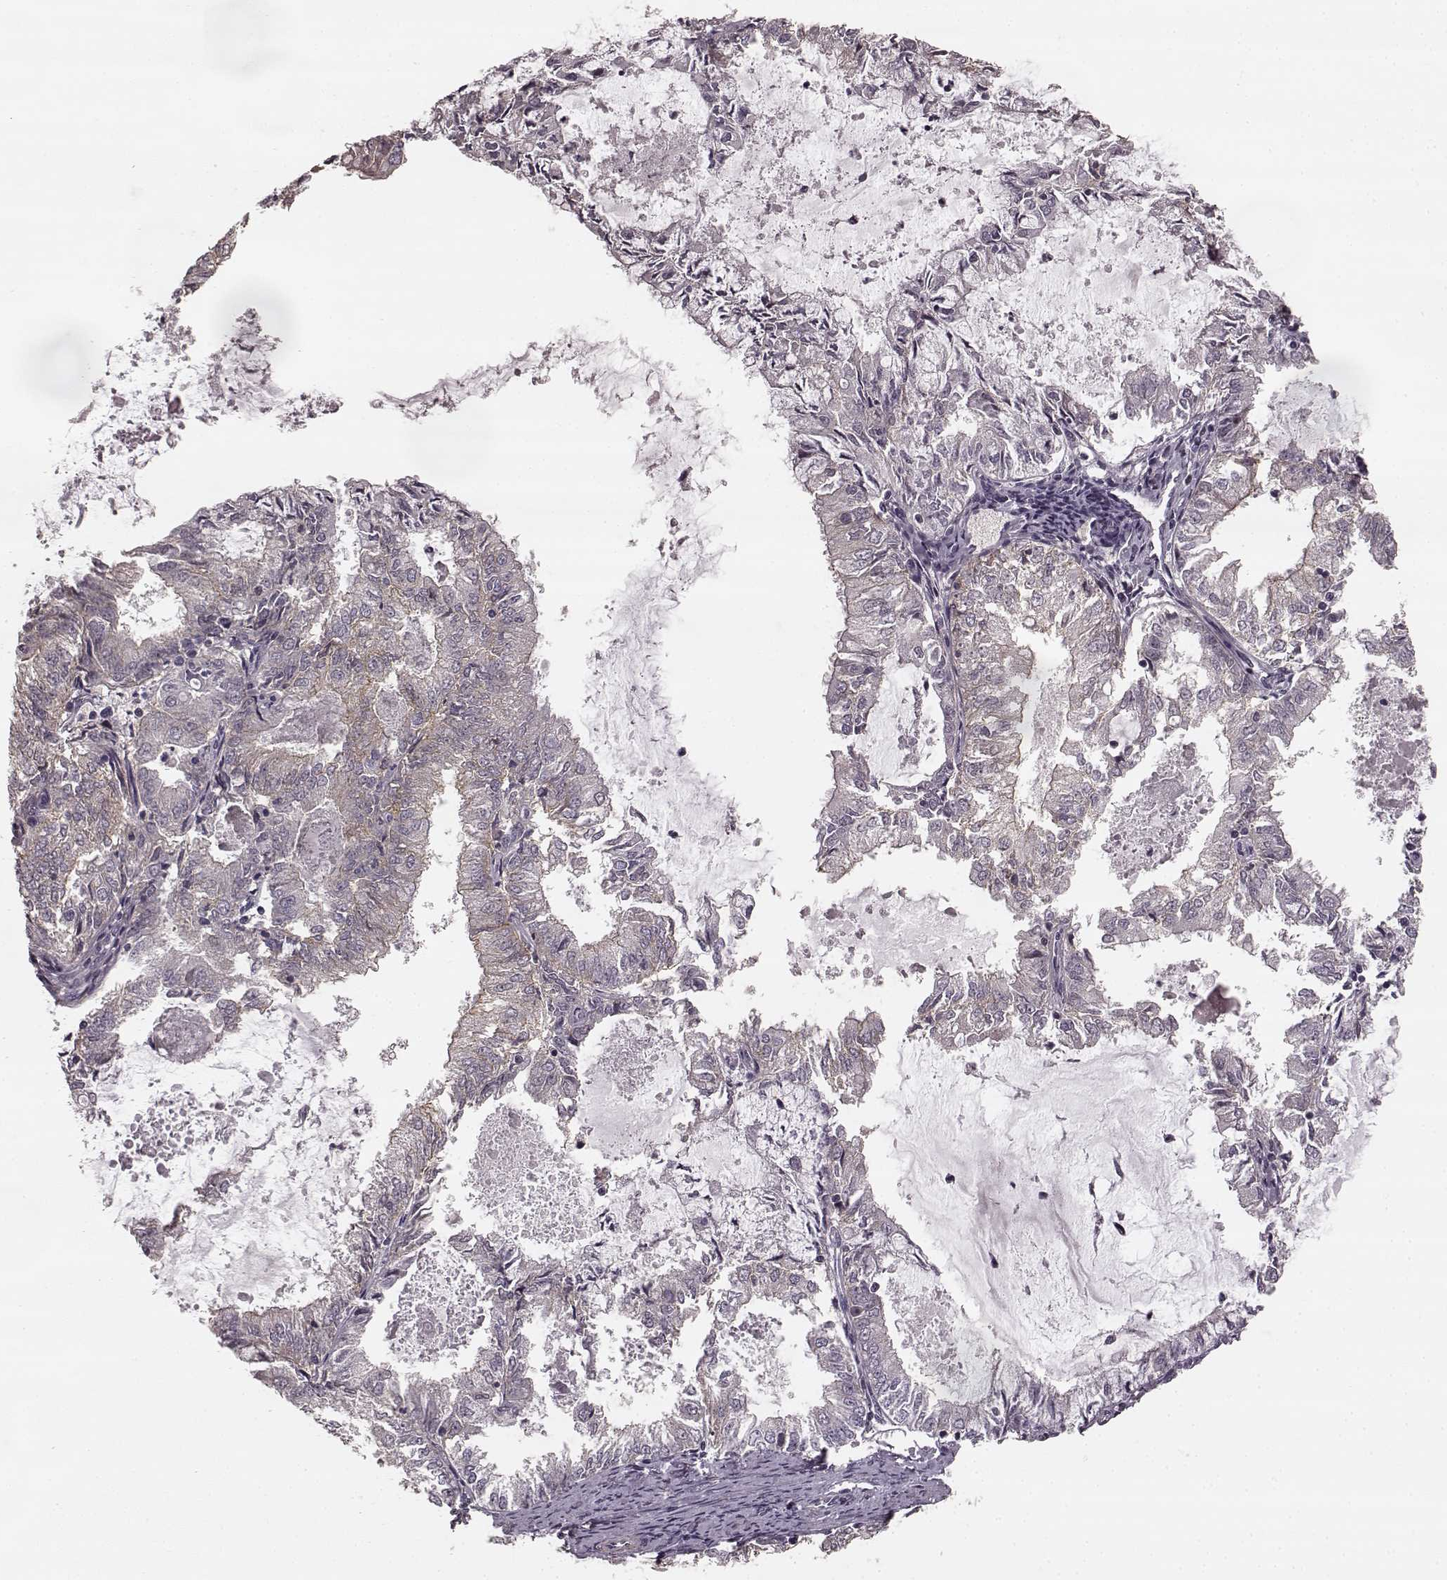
{"staining": {"intensity": "weak", "quantity": "<25%", "location": "cytoplasmic/membranous"}, "tissue": "endometrial cancer", "cell_type": "Tumor cells", "image_type": "cancer", "snomed": [{"axis": "morphology", "description": "Adenocarcinoma, NOS"}, {"axis": "topography", "description": "Endometrium"}], "caption": "The IHC micrograph has no significant expression in tumor cells of endometrial adenocarcinoma tissue. (DAB IHC, high magnification).", "gene": "PRKCE", "patient": {"sex": "female", "age": 57}}